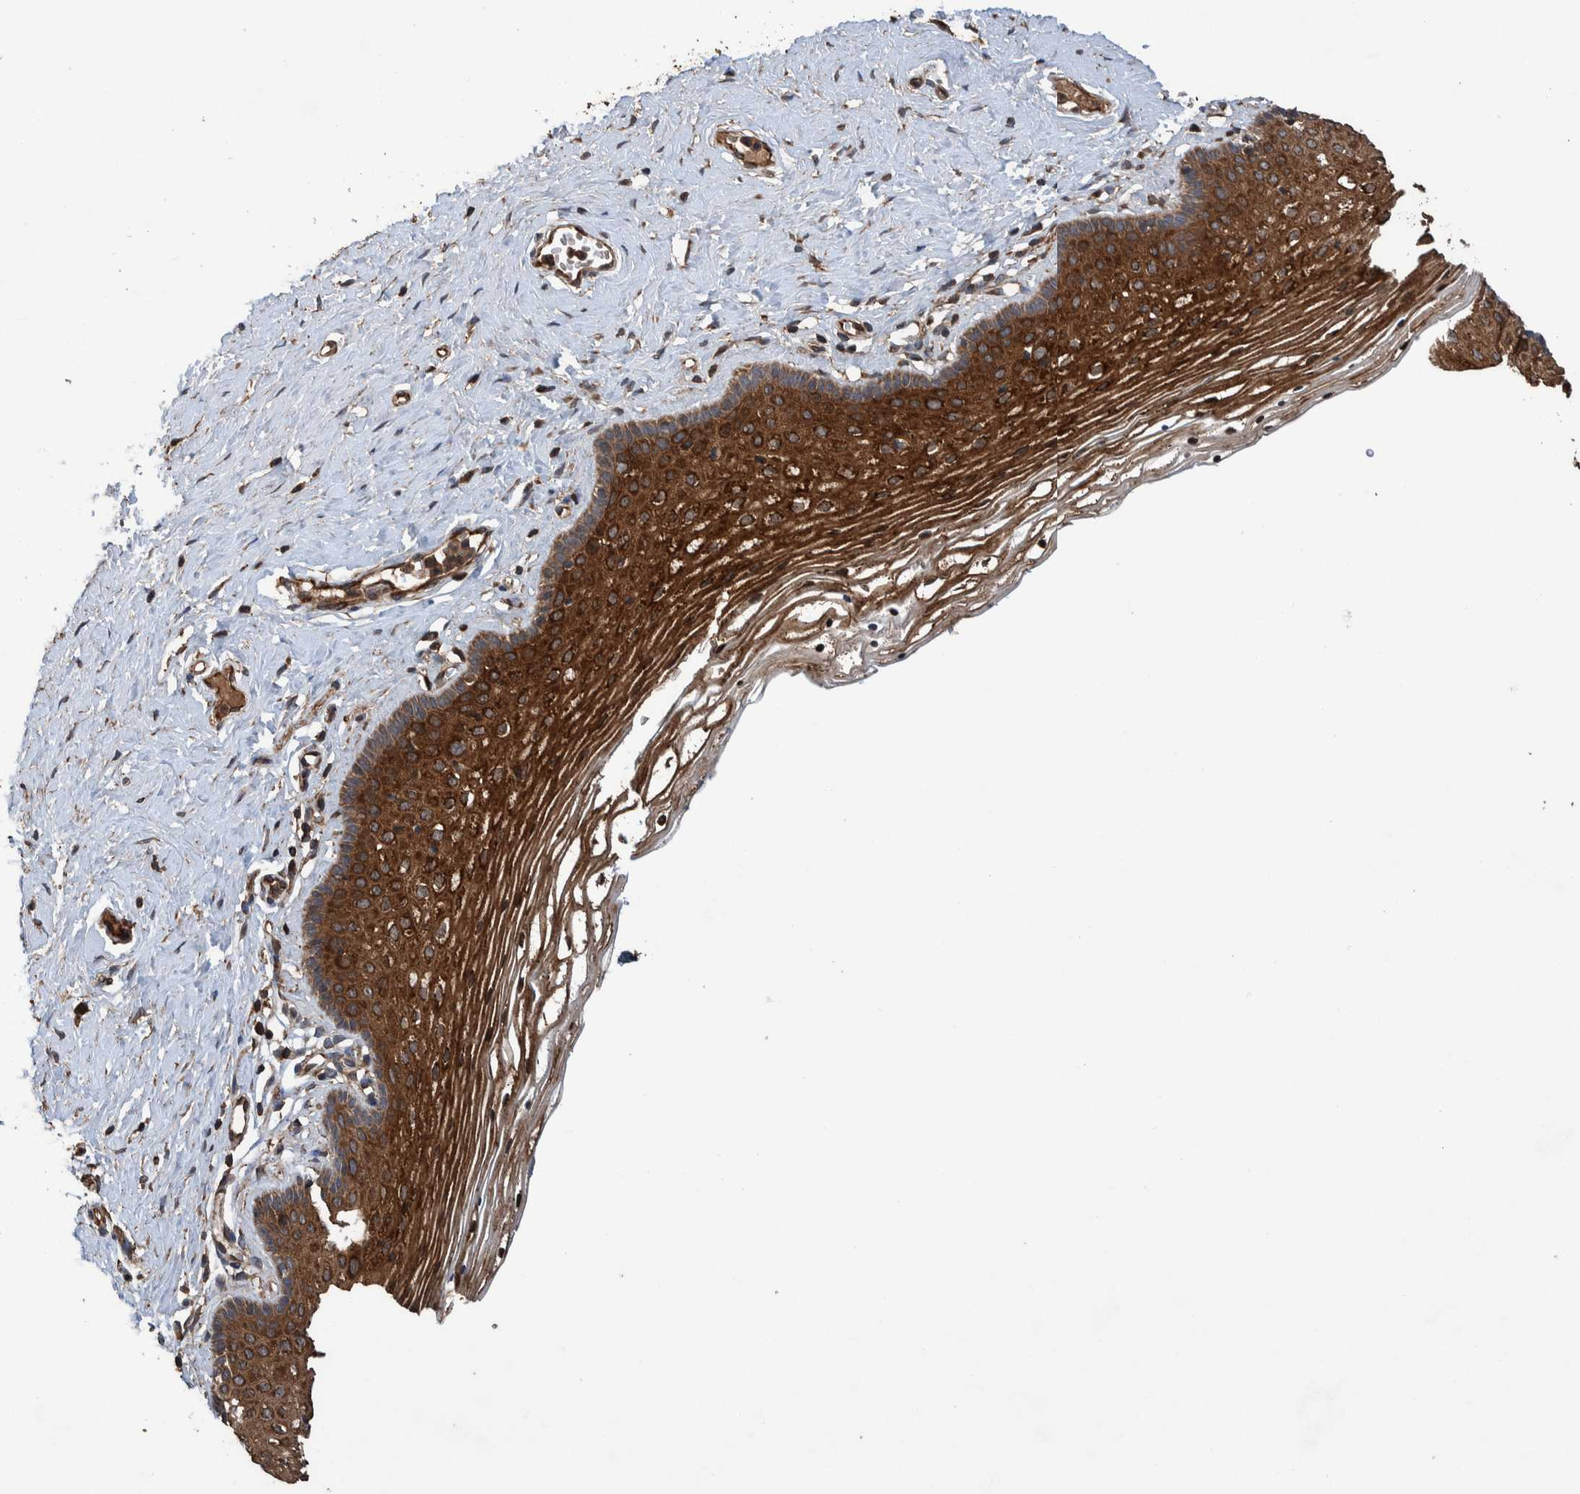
{"staining": {"intensity": "strong", "quantity": ">75%", "location": "cytoplasmic/membranous"}, "tissue": "vagina", "cell_type": "Squamous epithelial cells", "image_type": "normal", "snomed": [{"axis": "morphology", "description": "Normal tissue, NOS"}, {"axis": "topography", "description": "Vagina"}], "caption": "This is a photomicrograph of immunohistochemistry (IHC) staining of unremarkable vagina, which shows strong staining in the cytoplasmic/membranous of squamous epithelial cells.", "gene": "ENSG00000251537", "patient": {"sex": "female", "age": 32}}